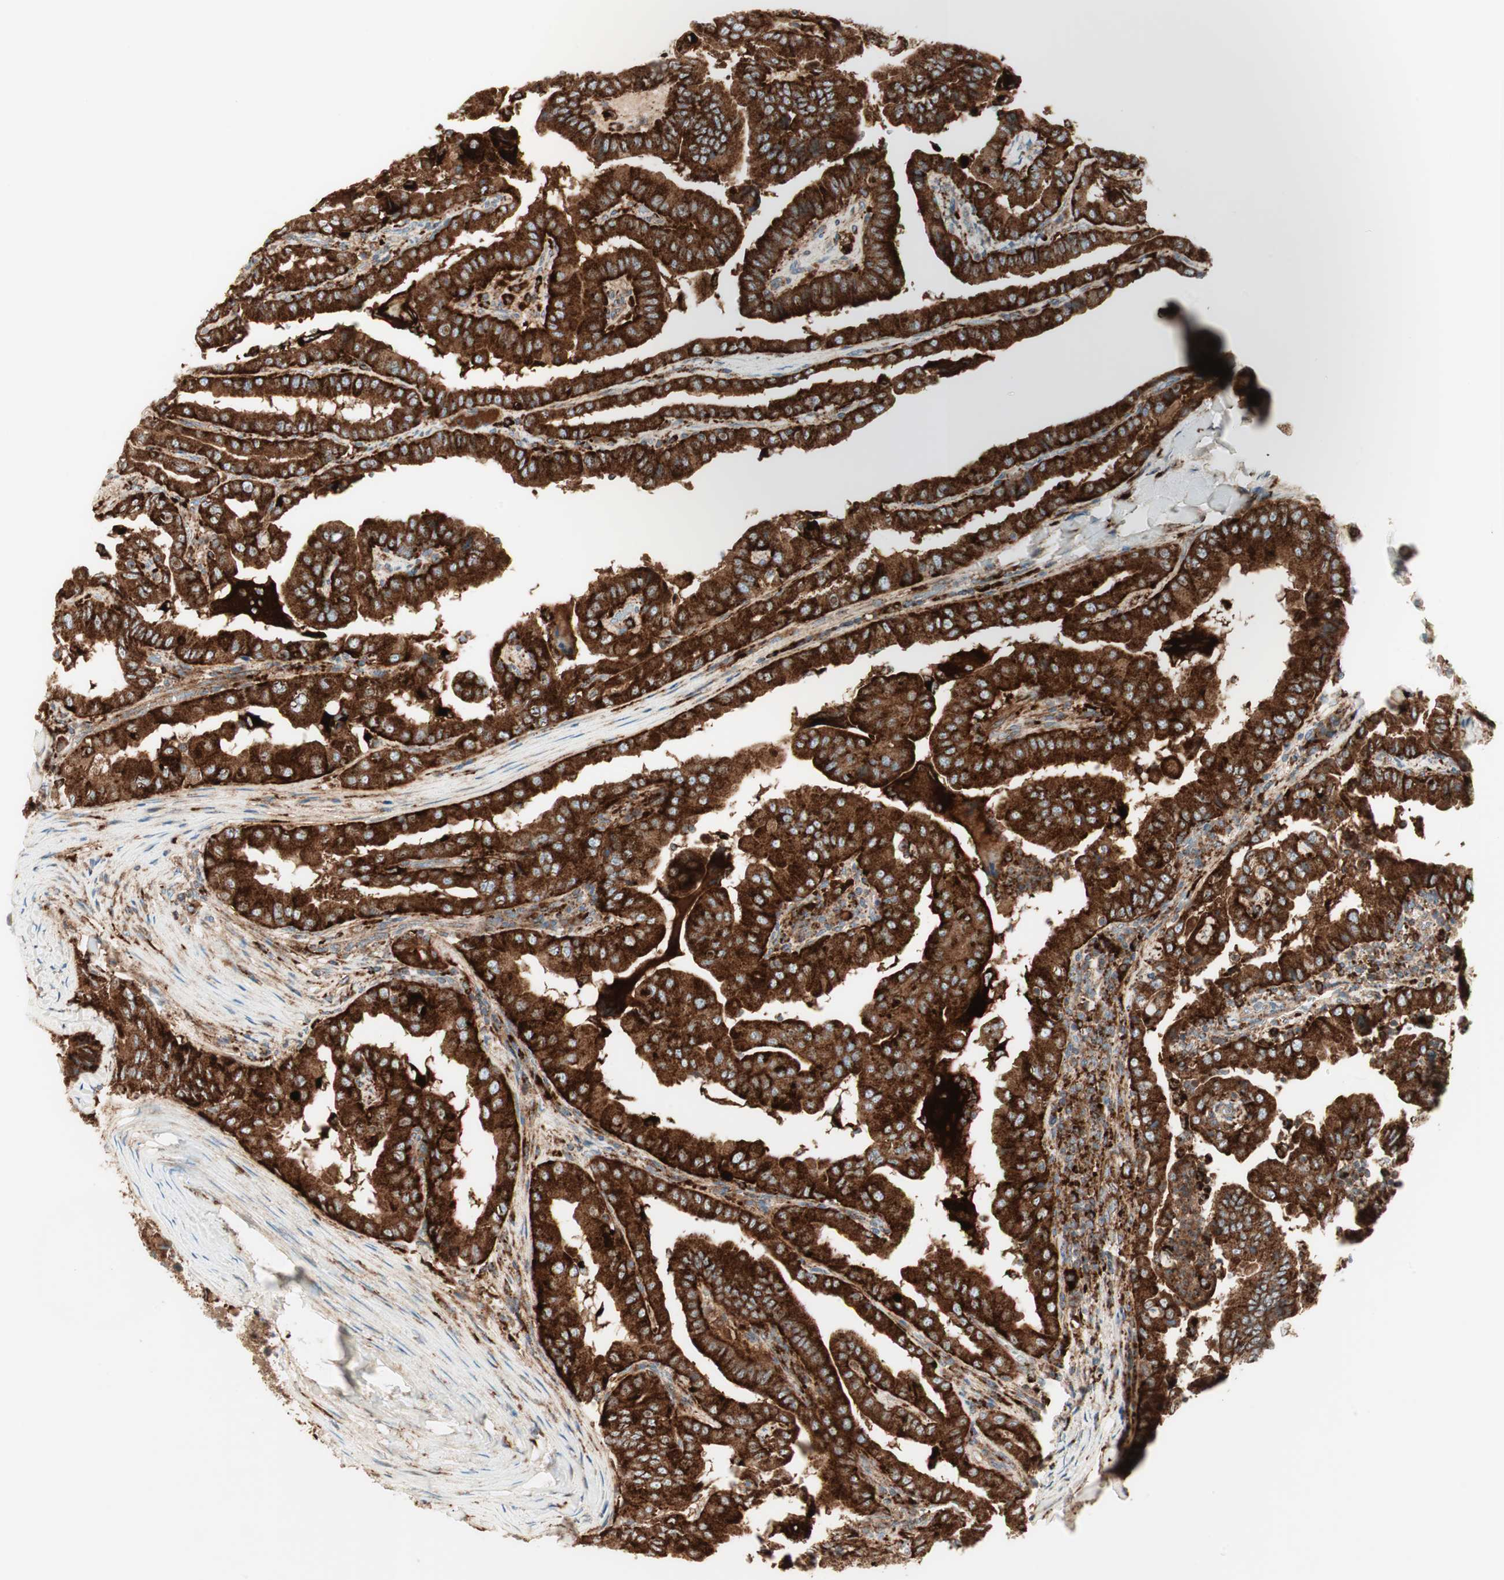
{"staining": {"intensity": "strong", "quantity": ">75%", "location": "cytoplasmic/membranous"}, "tissue": "thyroid cancer", "cell_type": "Tumor cells", "image_type": "cancer", "snomed": [{"axis": "morphology", "description": "Papillary adenocarcinoma, NOS"}, {"axis": "topography", "description": "Thyroid gland"}], "caption": "Immunohistochemistry (IHC) histopathology image of neoplastic tissue: thyroid papillary adenocarcinoma stained using immunohistochemistry shows high levels of strong protein expression localized specifically in the cytoplasmic/membranous of tumor cells, appearing as a cytoplasmic/membranous brown color.", "gene": "ATP6V1G1", "patient": {"sex": "male", "age": 33}}